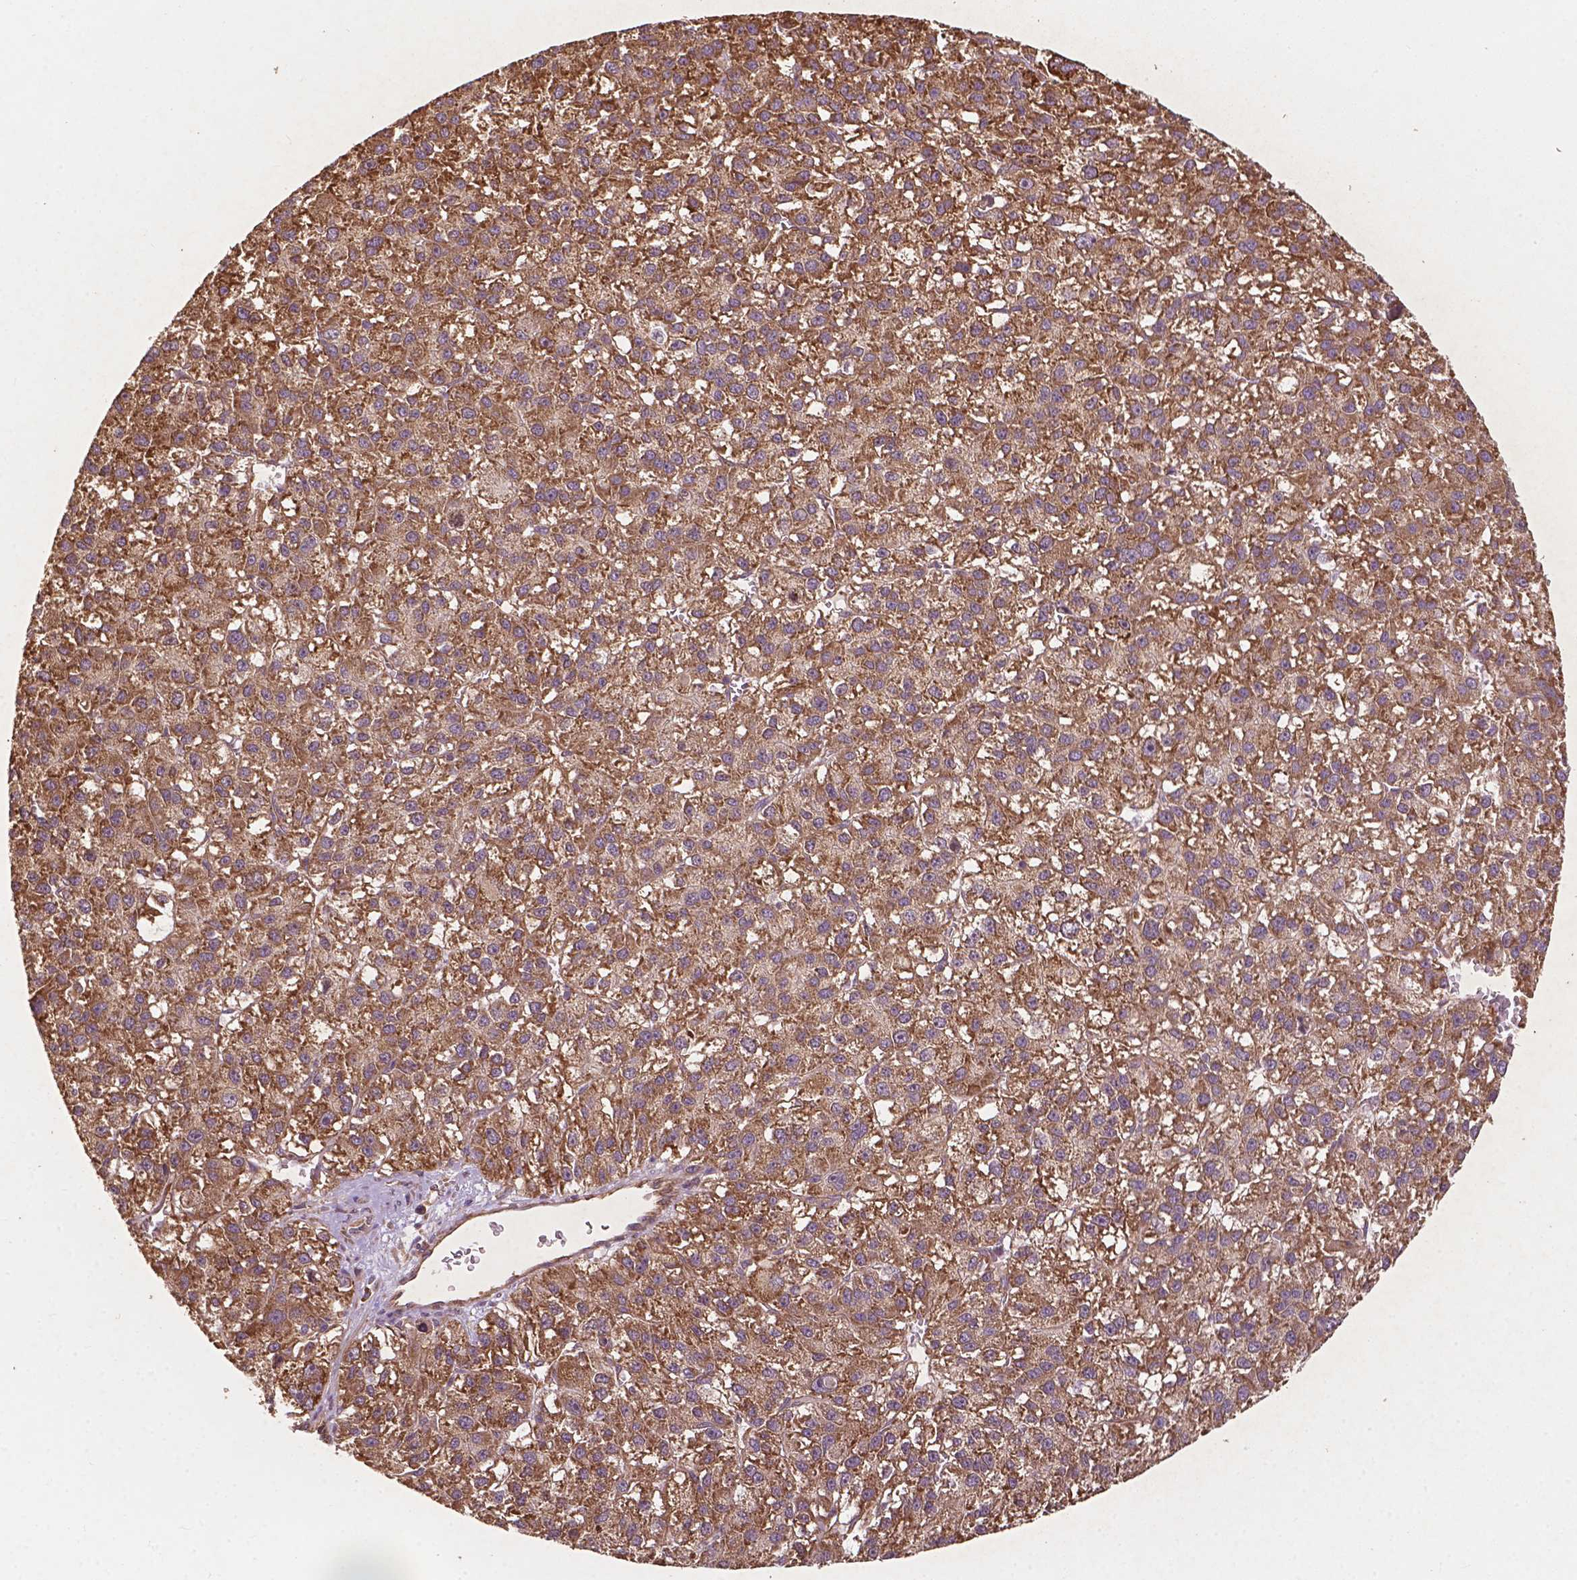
{"staining": {"intensity": "moderate", "quantity": ">75%", "location": "cytoplasmic/membranous"}, "tissue": "liver cancer", "cell_type": "Tumor cells", "image_type": "cancer", "snomed": [{"axis": "morphology", "description": "Carcinoma, Hepatocellular, NOS"}, {"axis": "topography", "description": "Liver"}], "caption": "Immunohistochemistry (IHC) photomicrograph of neoplastic tissue: human liver cancer (hepatocellular carcinoma) stained using immunohistochemistry displays medium levels of moderate protein expression localized specifically in the cytoplasmic/membranous of tumor cells, appearing as a cytoplasmic/membranous brown color.", "gene": "G3BP1", "patient": {"sex": "female", "age": 70}}